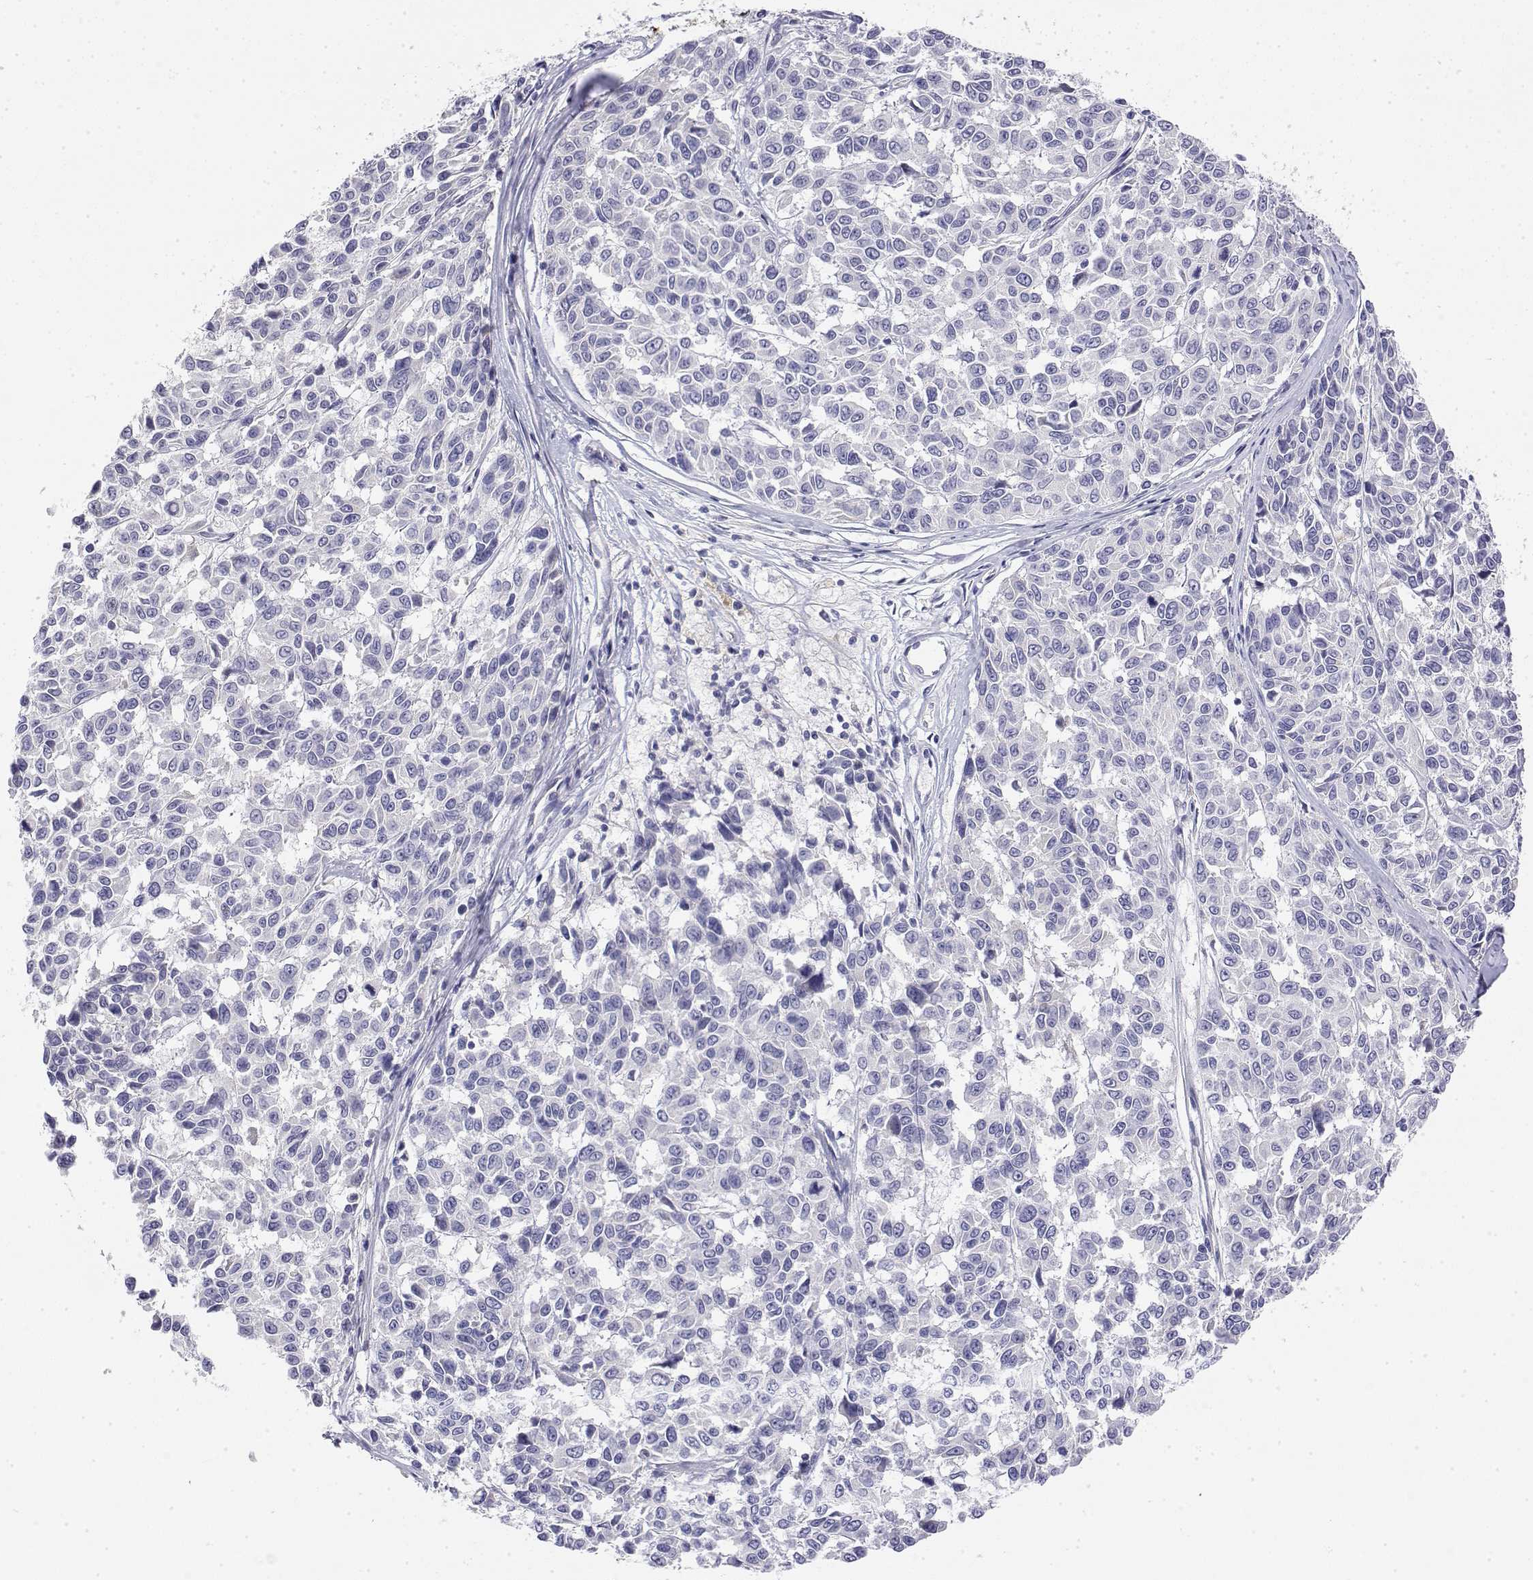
{"staining": {"intensity": "negative", "quantity": "none", "location": "none"}, "tissue": "melanoma", "cell_type": "Tumor cells", "image_type": "cancer", "snomed": [{"axis": "morphology", "description": "Malignant melanoma, NOS"}, {"axis": "topography", "description": "Skin"}], "caption": "Malignant melanoma stained for a protein using immunohistochemistry shows no staining tumor cells.", "gene": "LY6D", "patient": {"sex": "female", "age": 66}}